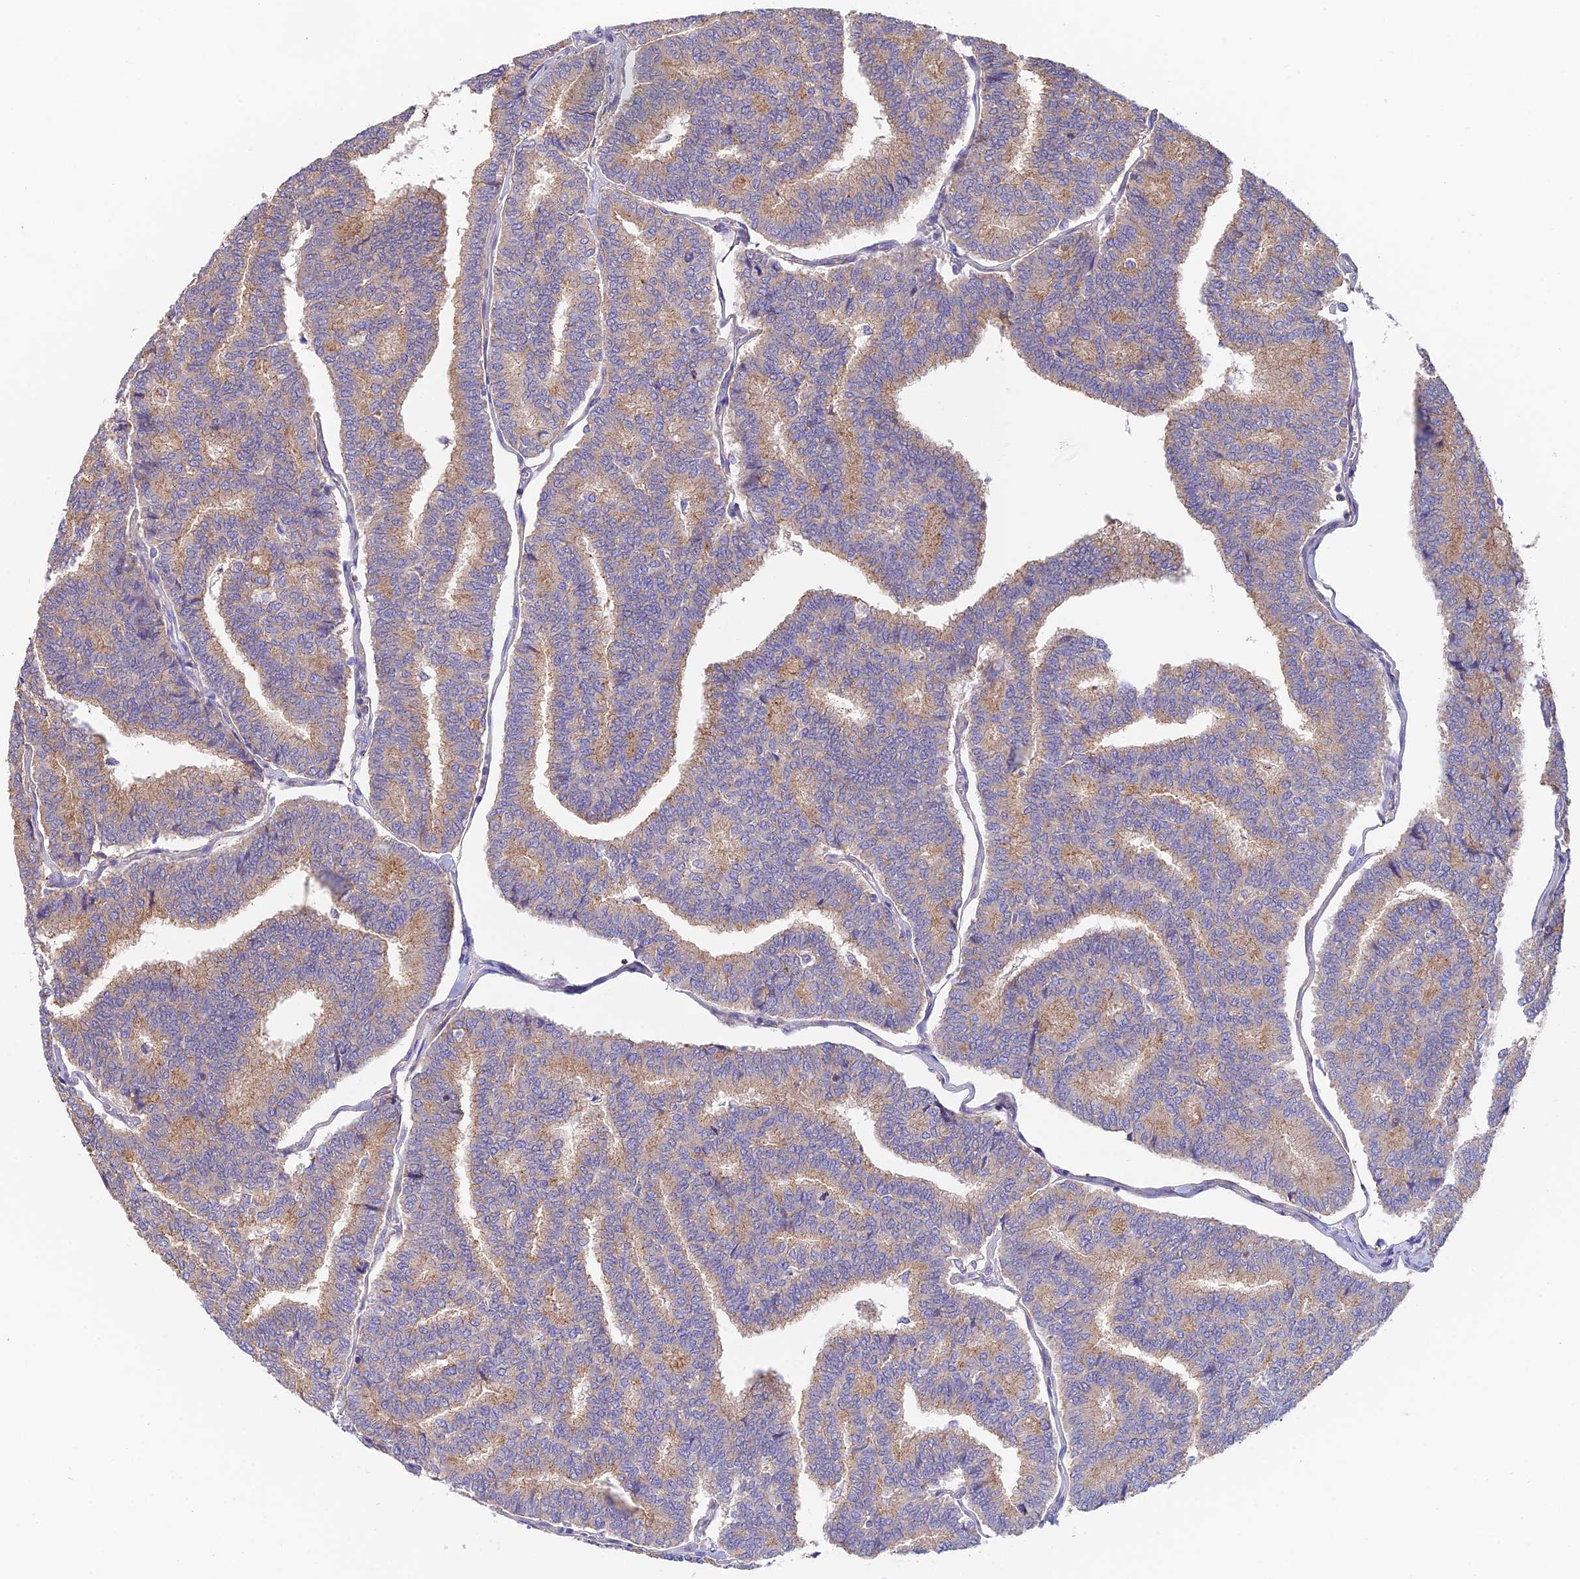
{"staining": {"intensity": "moderate", "quantity": ">75%", "location": "cytoplasmic/membranous"}, "tissue": "thyroid cancer", "cell_type": "Tumor cells", "image_type": "cancer", "snomed": [{"axis": "morphology", "description": "Papillary adenocarcinoma, NOS"}, {"axis": "topography", "description": "Thyroid gland"}], "caption": "High-power microscopy captured an immunohistochemistry (IHC) histopathology image of thyroid cancer, revealing moderate cytoplasmic/membranous staining in about >75% of tumor cells.", "gene": "QRFP", "patient": {"sex": "female", "age": 35}}